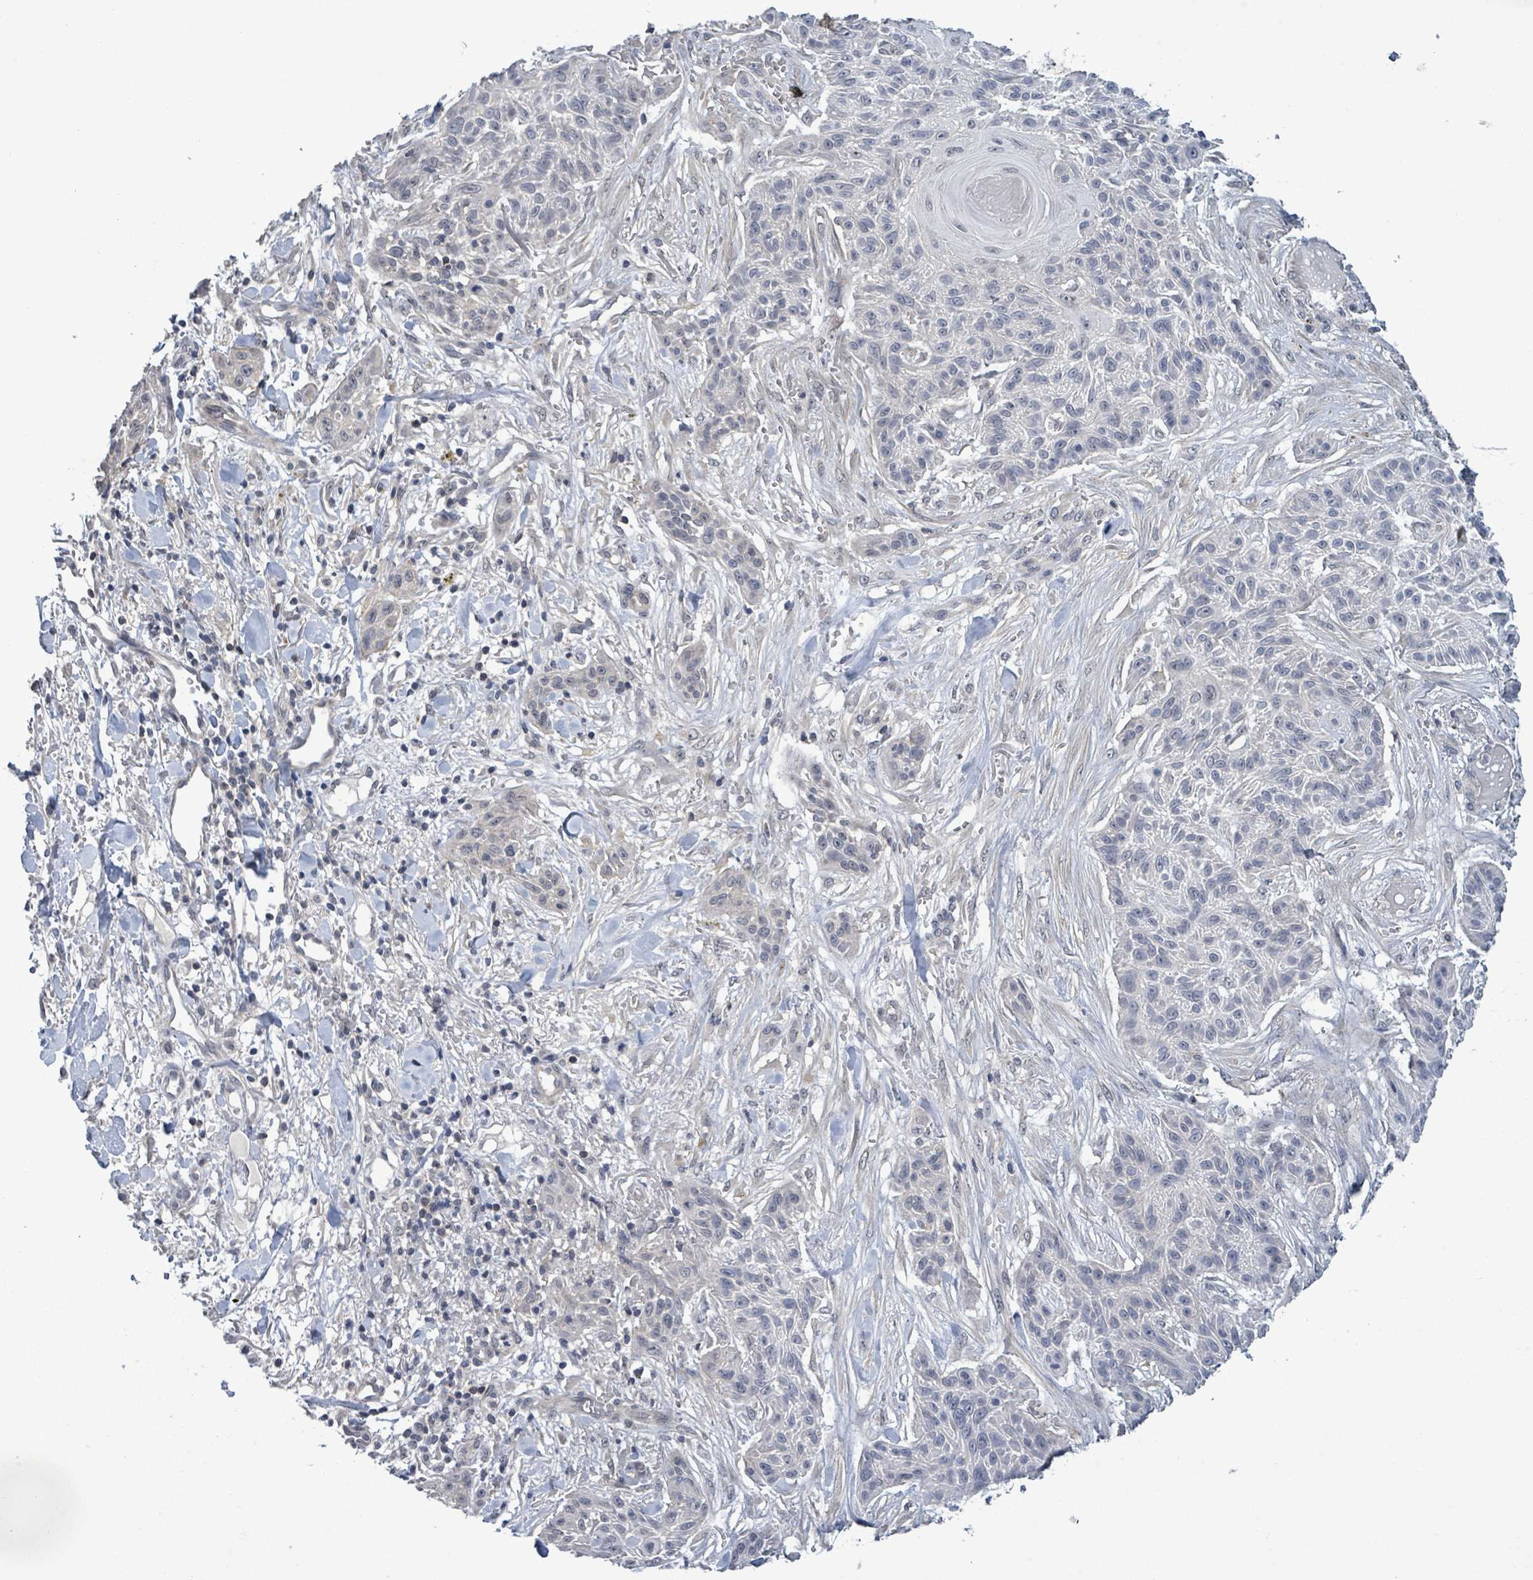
{"staining": {"intensity": "negative", "quantity": "none", "location": "none"}, "tissue": "skin cancer", "cell_type": "Tumor cells", "image_type": "cancer", "snomed": [{"axis": "morphology", "description": "Squamous cell carcinoma, NOS"}, {"axis": "topography", "description": "Skin"}], "caption": "Immunohistochemistry of skin cancer demonstrates no positivity in tumor cells.", "gene": "AMMECR1", "patient": {"sex": "male", "age": 86}}